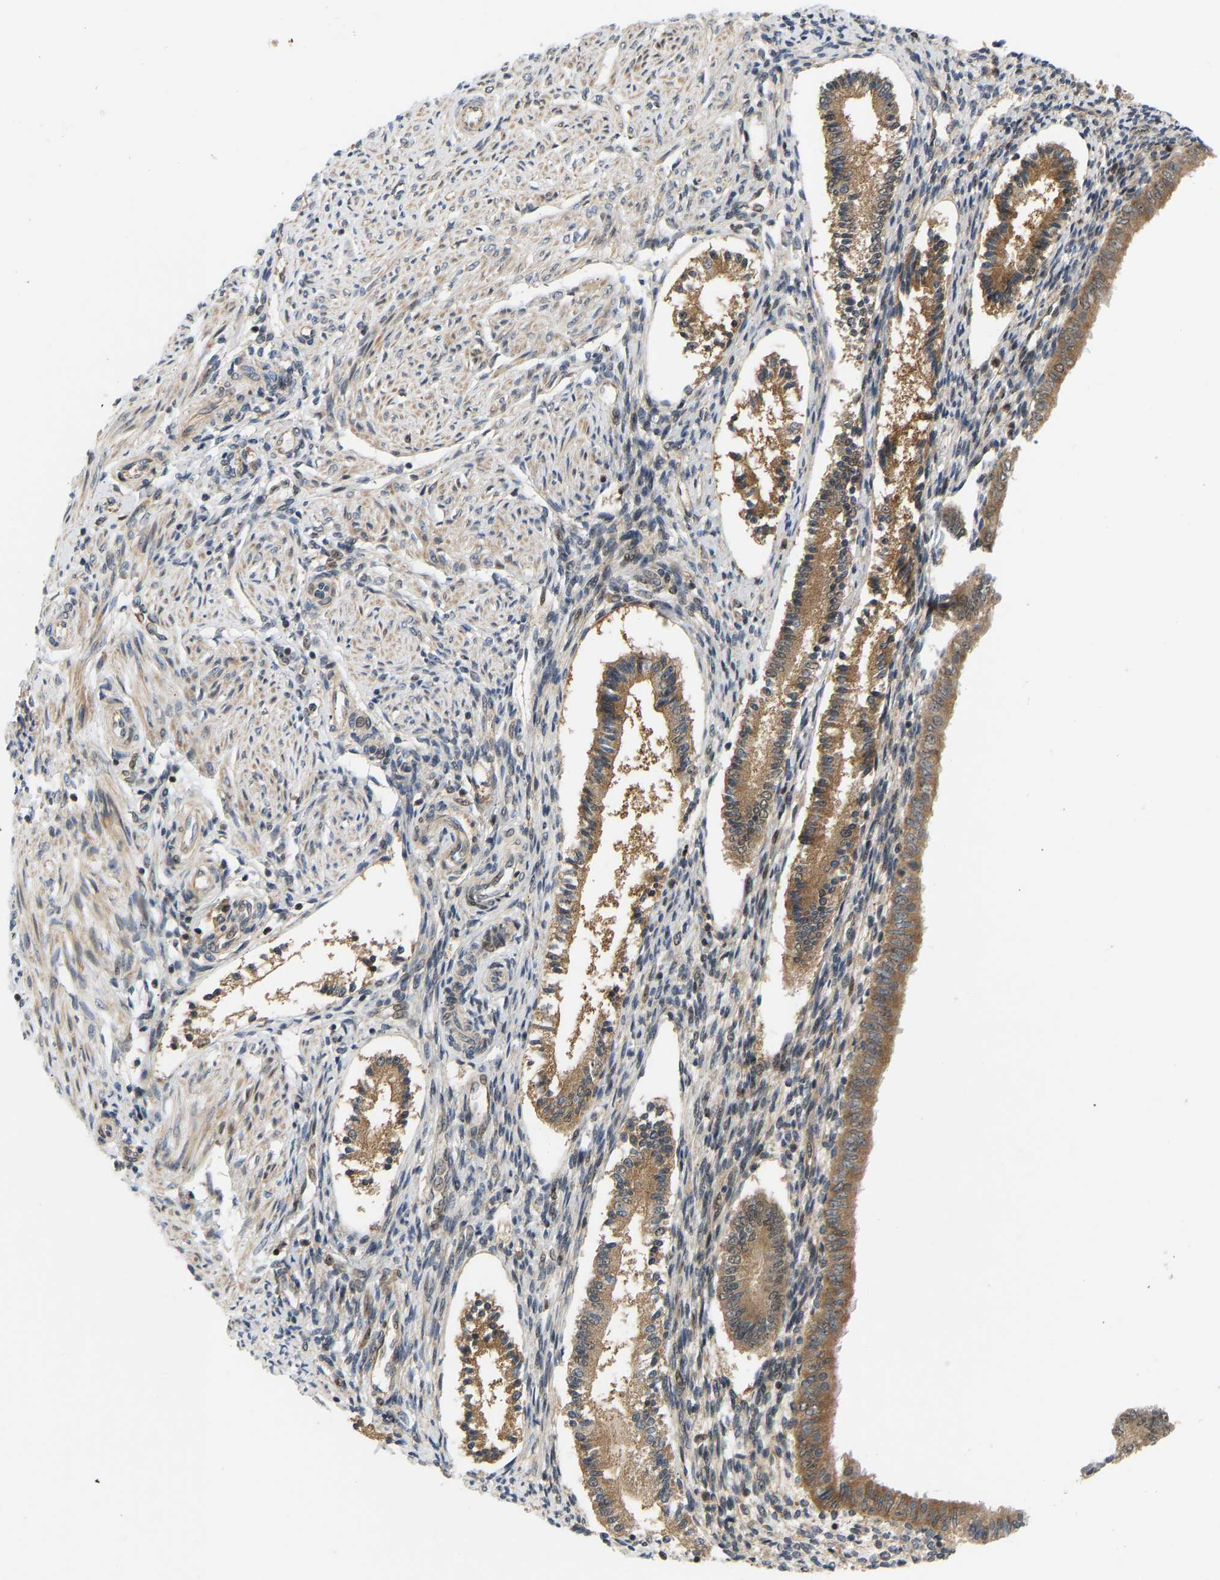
{"staining": {"intensity": "moderate", "quantity": "<25%", "location": "cytoplasmic/membranous"}, "tissue": "endometrium", "cell_type": "Cells in endometrial stroma", "image_type": "normal", "snomed": [{"axis": "morphology", "description": "Normal tissue, NOS"}, {"axis": "topography", "description": "Endometrium"}], "caption": "Moderate cytoplasmic/membranous expression for a protein is identified in approximately <25% of cells in endometrial stroma of benign endometrium using IHC.", "gene": "BAG1", "patient": {"sex": "female", "age": 42}}